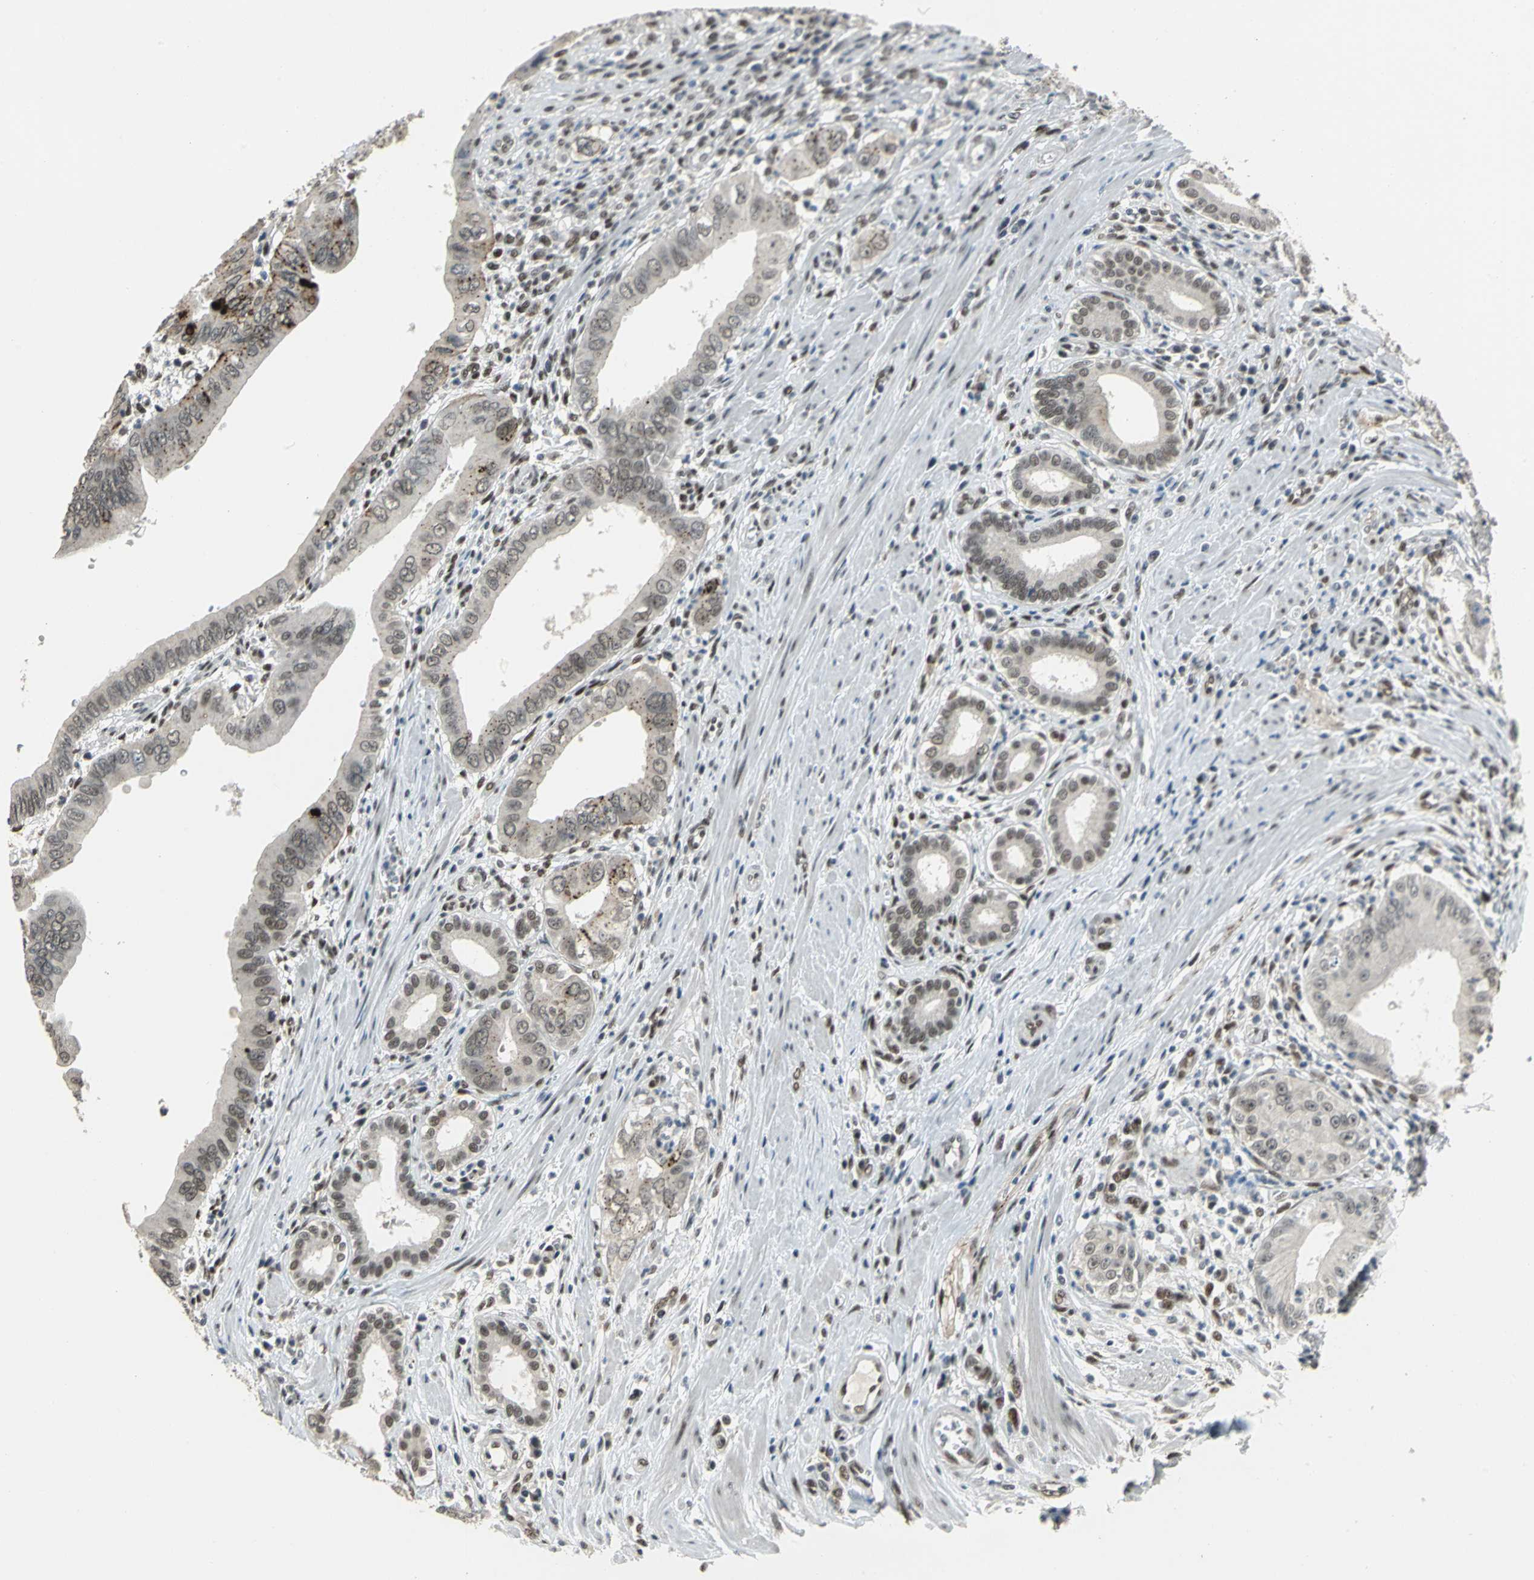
{"staining": {"intensity": "weak", "quantity": "25%-75%", "location": "nuclear"}, "tissue": "pancreatic cancer", "cell_type": "Tumor cells", "image_type": "cancer", "snomed": [{"axis": "morphology", "description": "Normal tissue, NOS"}, {"axis": "topography", "description": "Lymph node"}], "caption": "Protein staining by IHC shows weak nuclear positivity in about 25%-75% of tumor cells in pancreatic cancer. (IHC, brightfield microscopy, high magnification).", "gene": "ELF2", "patient": {"sex": "male", "age": 50}}